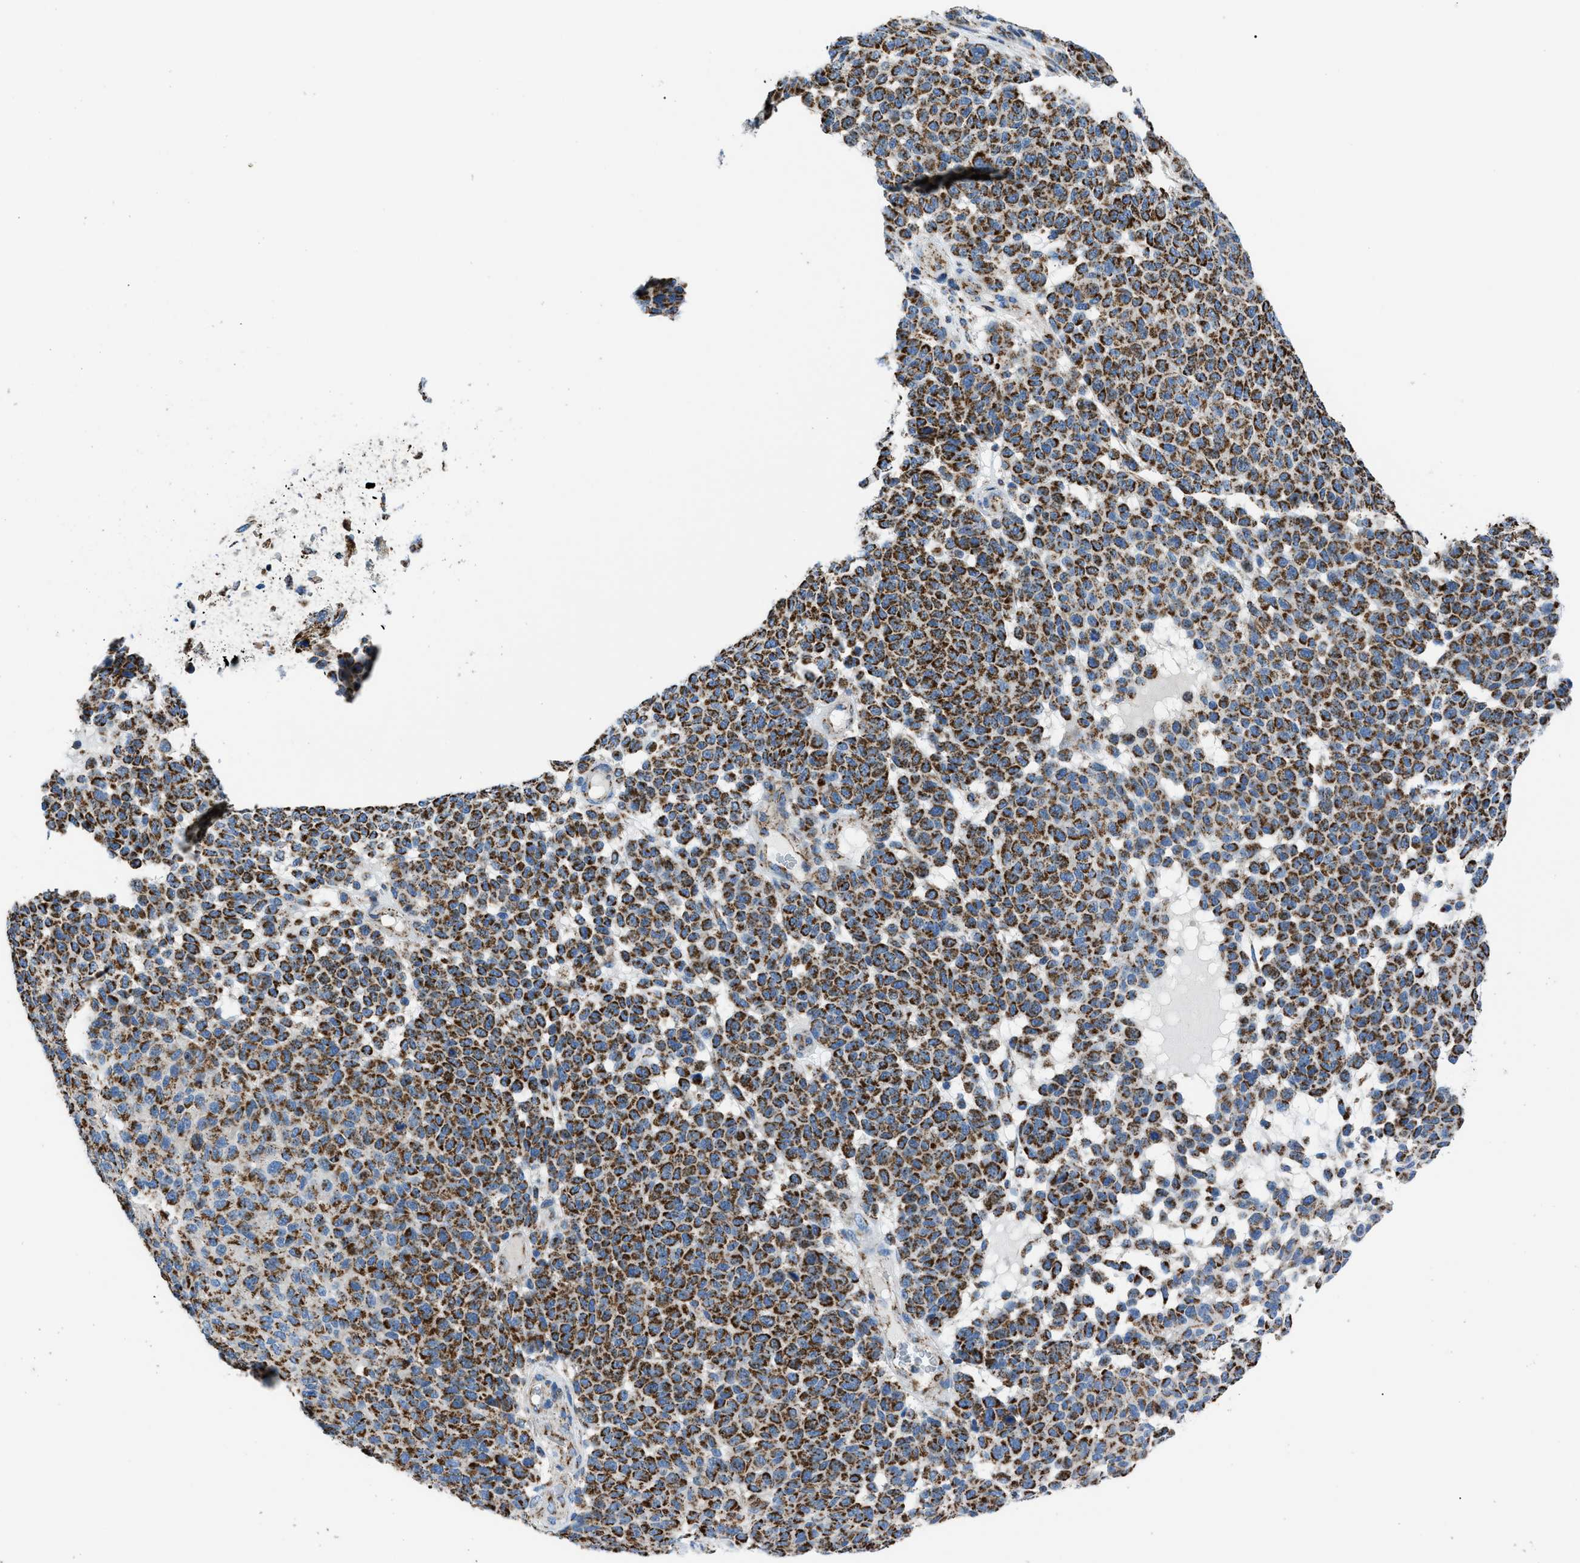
{"staining": {"intensity": "strong", "quantity": ">75%", "location": "cytoplasmic/membranous"}, "tissue": "melanoma", "cell_type": "Tumor cells", "image_type": "cancer", "snomed": [{"axis": "morphology", "description": "Malignant melanoma, NOS"}, {"axis": "topography", "description": "Skin"}], "caption": "Immunohistochemistry (IHC) (DAB (3,3'-diaminobenzidine)) staining of human malignant melanoma shows strong cytoplasmic/membranous protein positivity in approximately >75% of tumor cells. The staining is performed using DAB (3,3'-diaminobenzidine) brown chromogen to label protein expression. The nuclei are counter-stained blue using hematoxylin.", "gene": "PHB2", "patient": {"sex": "male", "age": 59}}